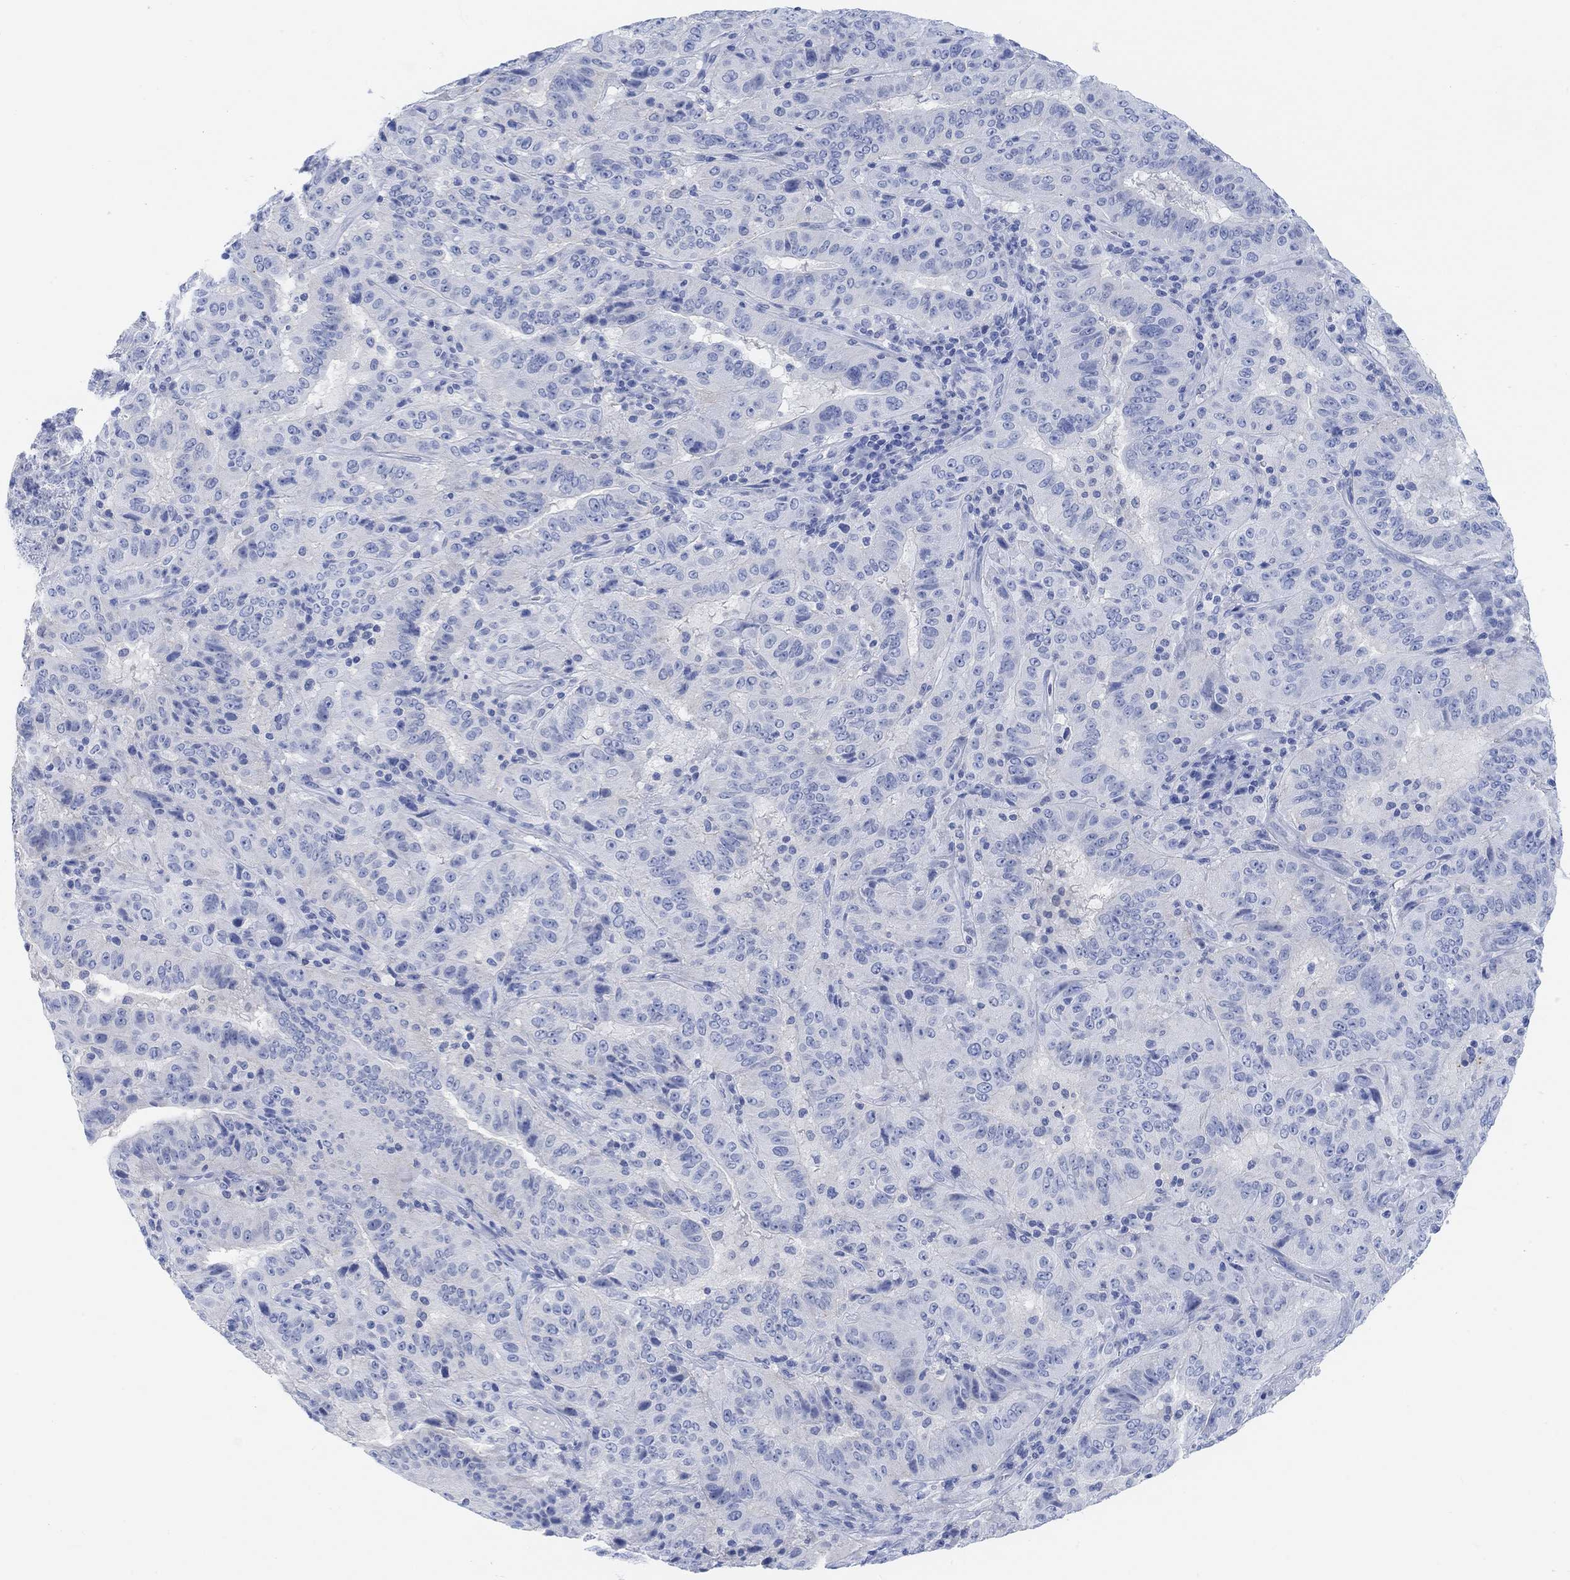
{"staining": {"intensity": "negative", "quantity": "none", "location": "none"}, "tissue": "pancreatic cancer", "cell_type": "Tumor cells", "image_type": "cancer", "snomed": [{"axis": "morphology", "description": "Adenocarcinoma, NOS"}, {"axis": "topography", "description": "Pancreas"}], "caption": "A high-resolution image shows IHC staining of adenocarcinoma (pancreatic), which demonstrates no significant staining in tumor cells.", "gene": "ENO4", "patient": {"sex": "male", "age": 63}}